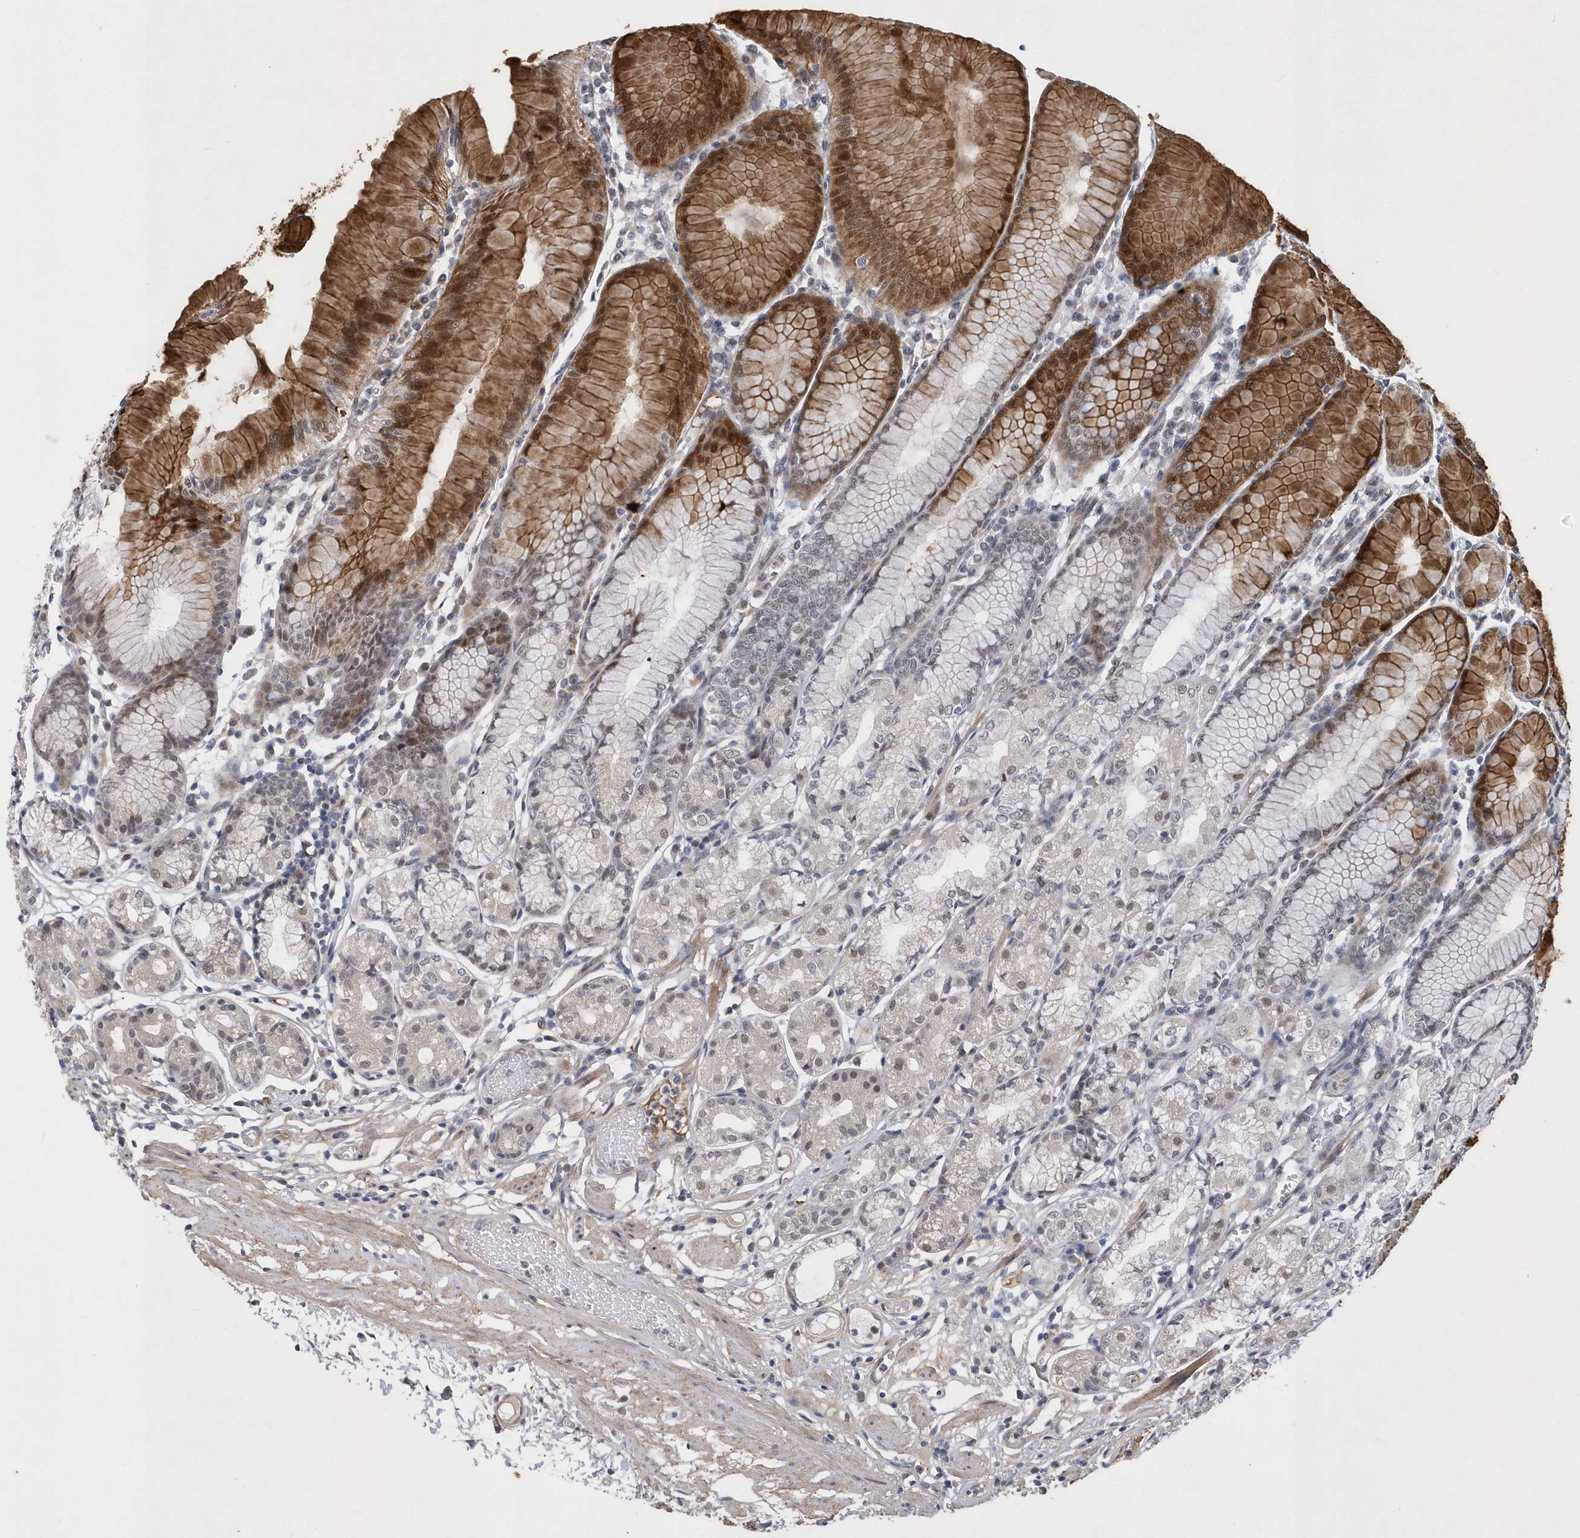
{"staining": {"intensity": "moderate", "quantity": "25%-75%", "location": "cytoplasmic/membranous,nuclear"}, "tissue": "stomach", "cell_type": "Glandular cells", "image_type": "normal", "snomed": [{"axis": "morphology", "description": "Normal tissue, NOS"}, {"axis": "topography", "description": "Stomach"}], "caption": "Immunohistochemistry (IHC) photomicrograph of normal stomach: human stomach stained using immunohistochemistry (IHC) shows medium levels of moderate protein expression localized specifically in the cytoplasmic/membranous,nuclear of glandular cells, appearing as a cytoplasmic/membranous,nuclear brown color.", "gene": "FAM217A", "patient": {"sex": "female", "age": 57}}